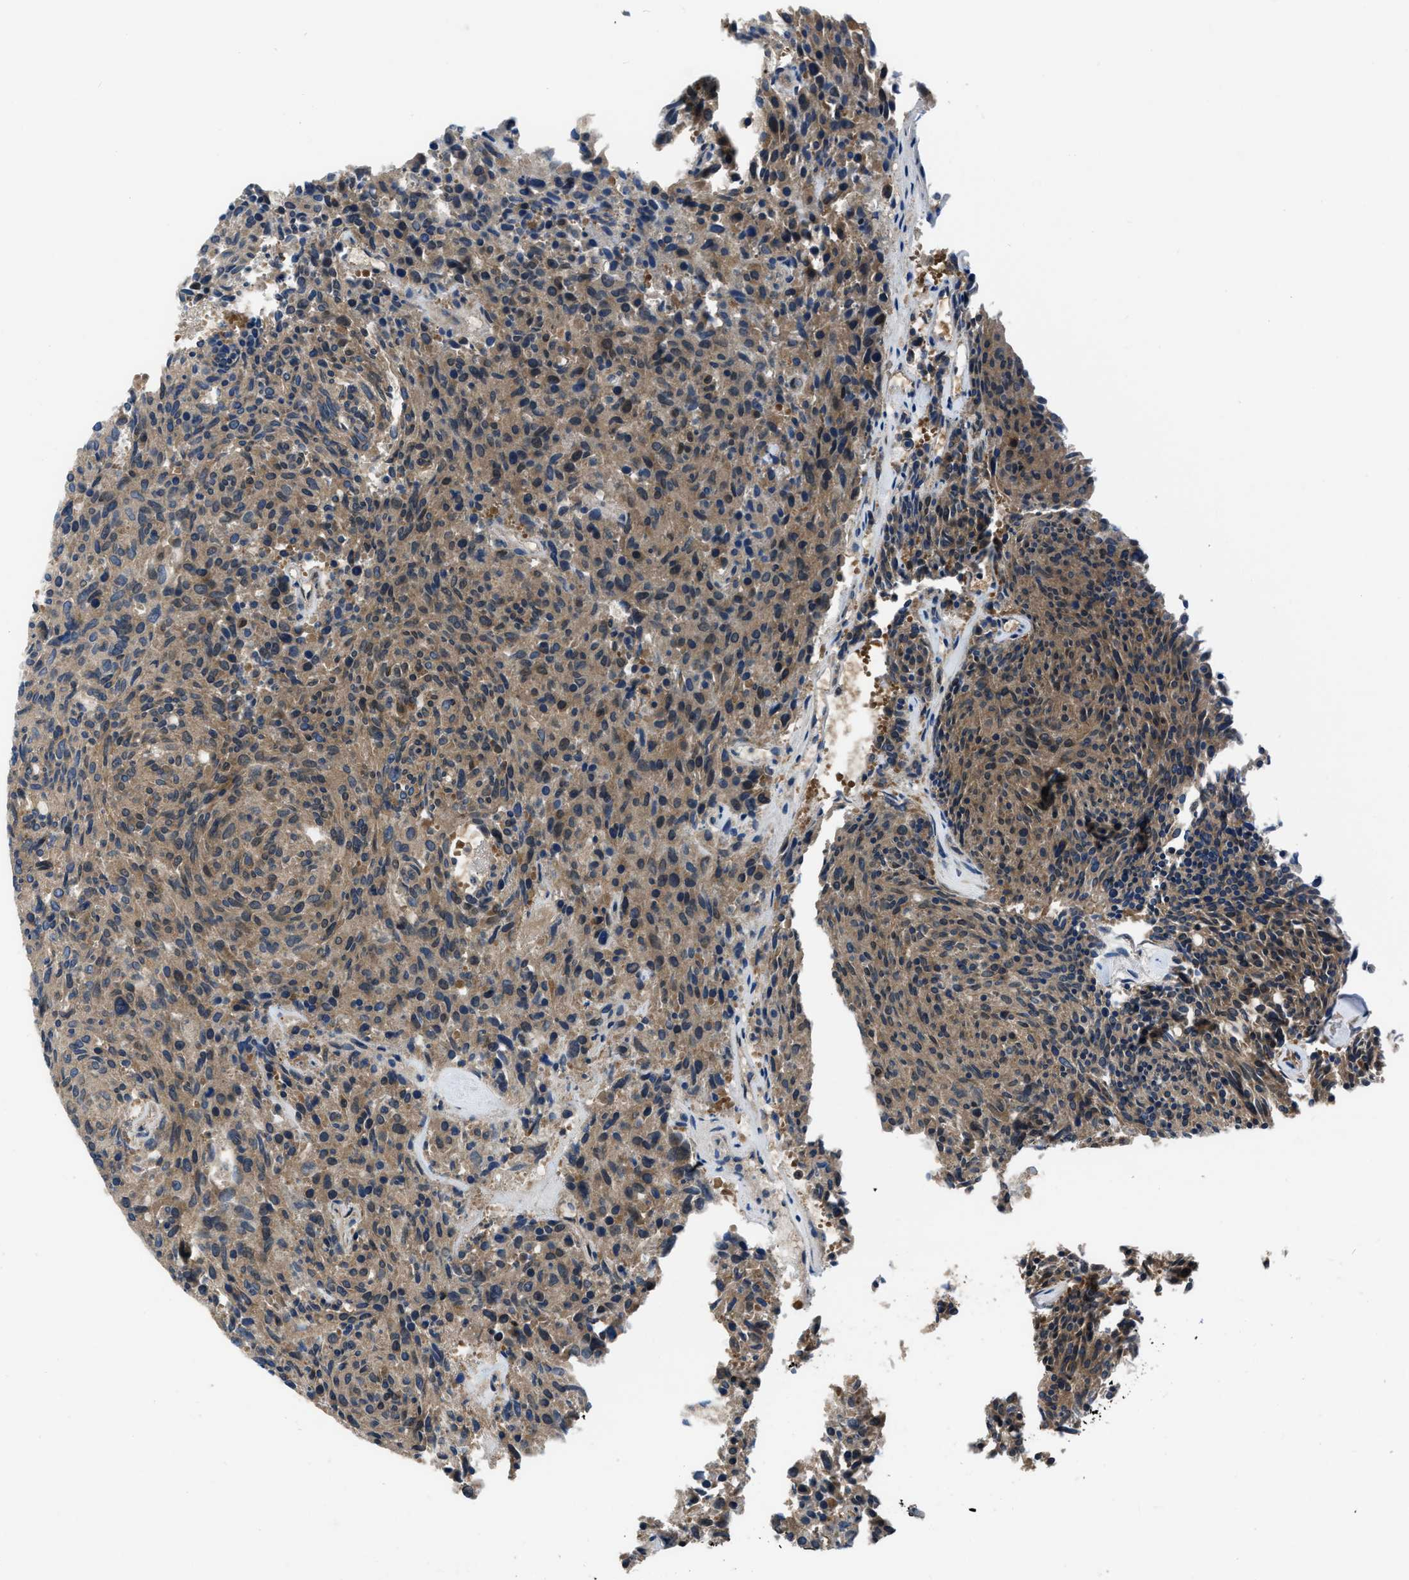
{"staining": {"intensity": "moderate", "quantity": ">75%", "location": "cytoplasmic/membranous"}, "tissue": "carcinoid", "cell_type": "Tumor cells", "image_type": "cancer", "snomed": [{"axis": "morphology", "description": "Carcinoid, malignant, NOS"}, {"axis": "topography", "description": "Pancreas"}], "caption": "Immunohistochemistry of human carcinoid (malignant) reveals medium levels of moderate cytoplasmic/membranous expression in about >75% of tumor cells. (Stains: DAB in brown, nuclei in blue, Microscopy: brightfield microscopy at high magnification).", "gene": "USP25", "patient": {"sex": "female", "age": 54}}